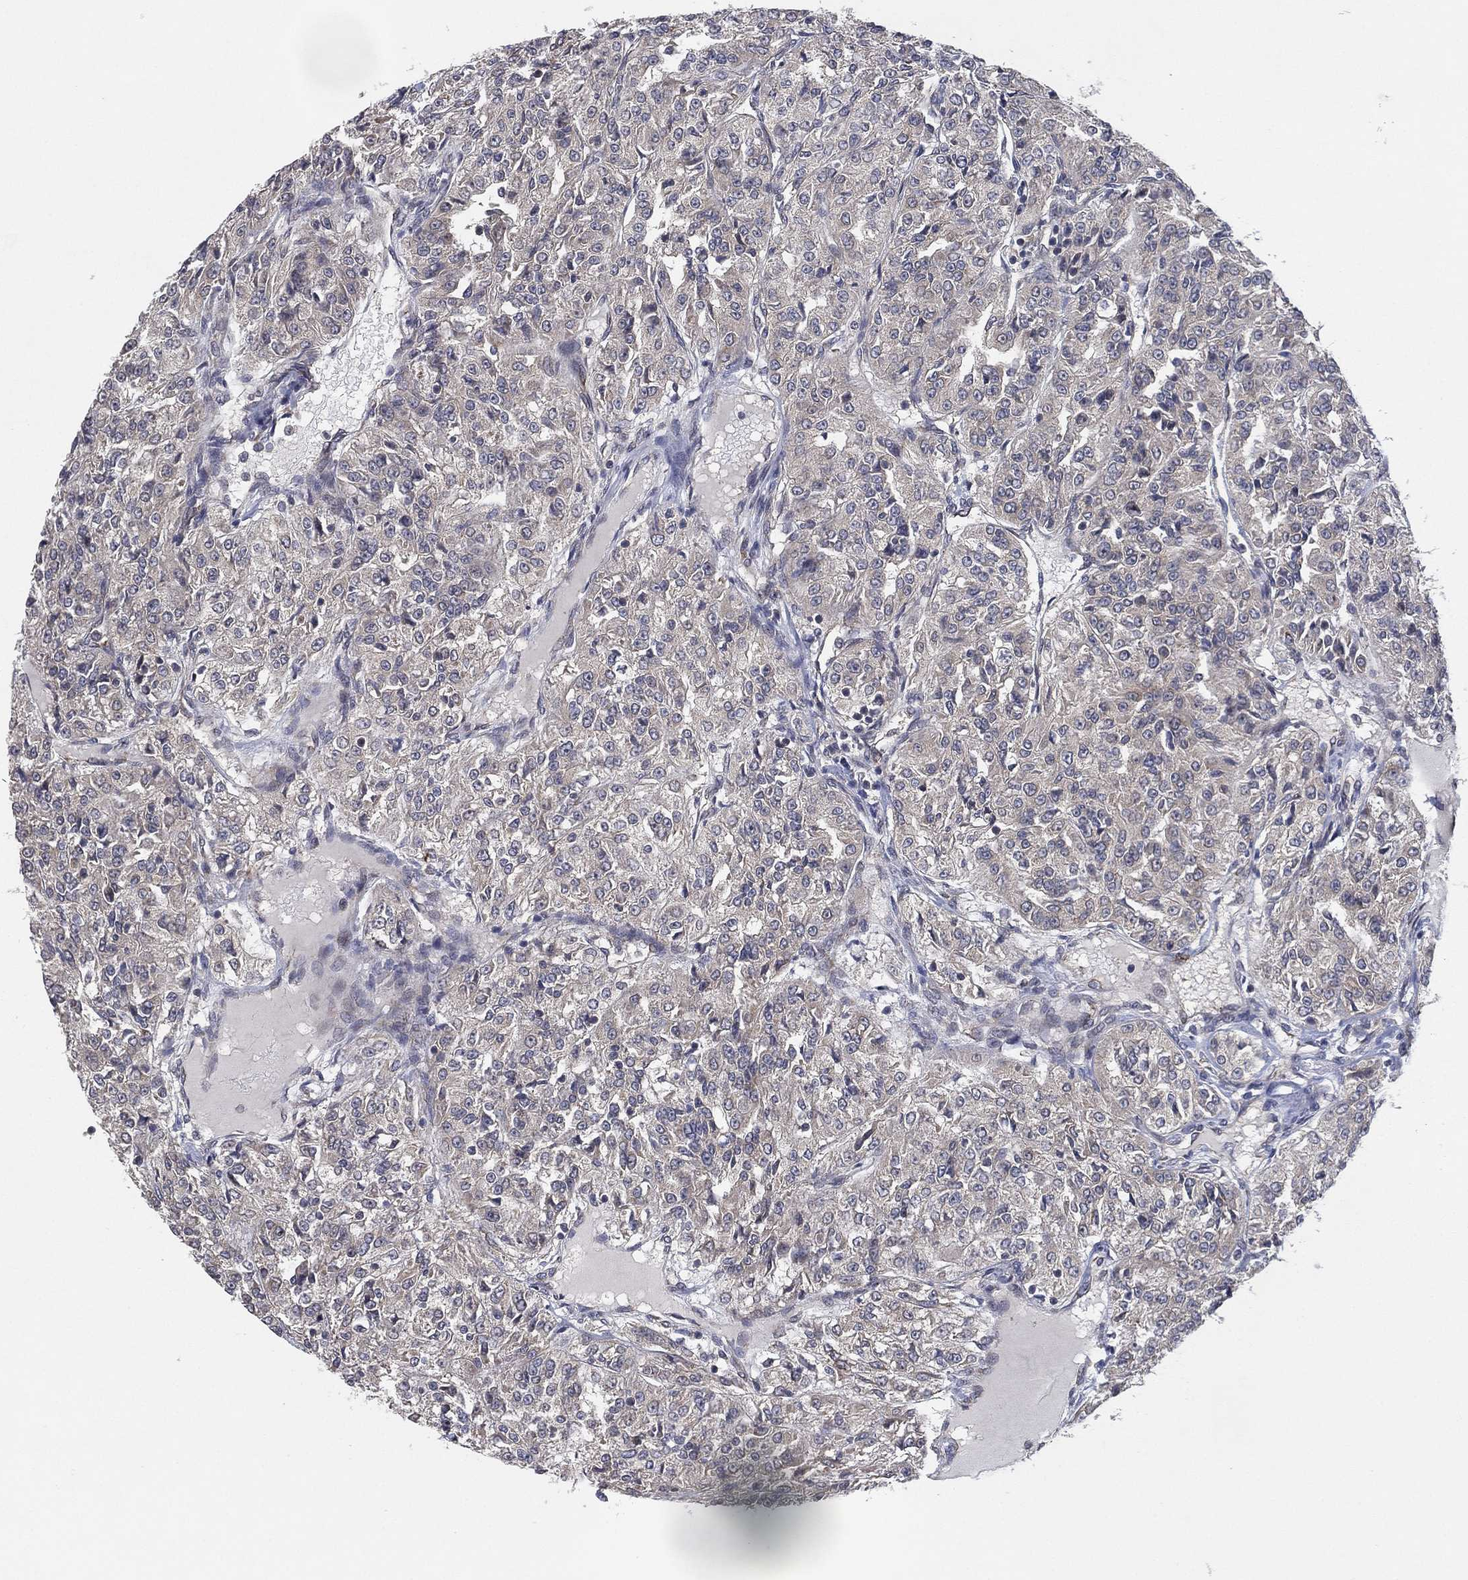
{"staining": {"intensity": "negative", "quantity": "none", "location": "none"}, "tissue": "renal cancer", "cell_type": "Tumor cells", "image_type": "cancer", "snomed": [{"axis": "morphology", "description": "Adenocarcinoma, NOS"}, {"axis": "topography", "description": "Kidney"}], "caption": "This is an IHC histopathology image of renal cancer. There is no expression in tumor cells.", "gene": "FAM104A", "patient": {"sex": "female", "age": 63}}